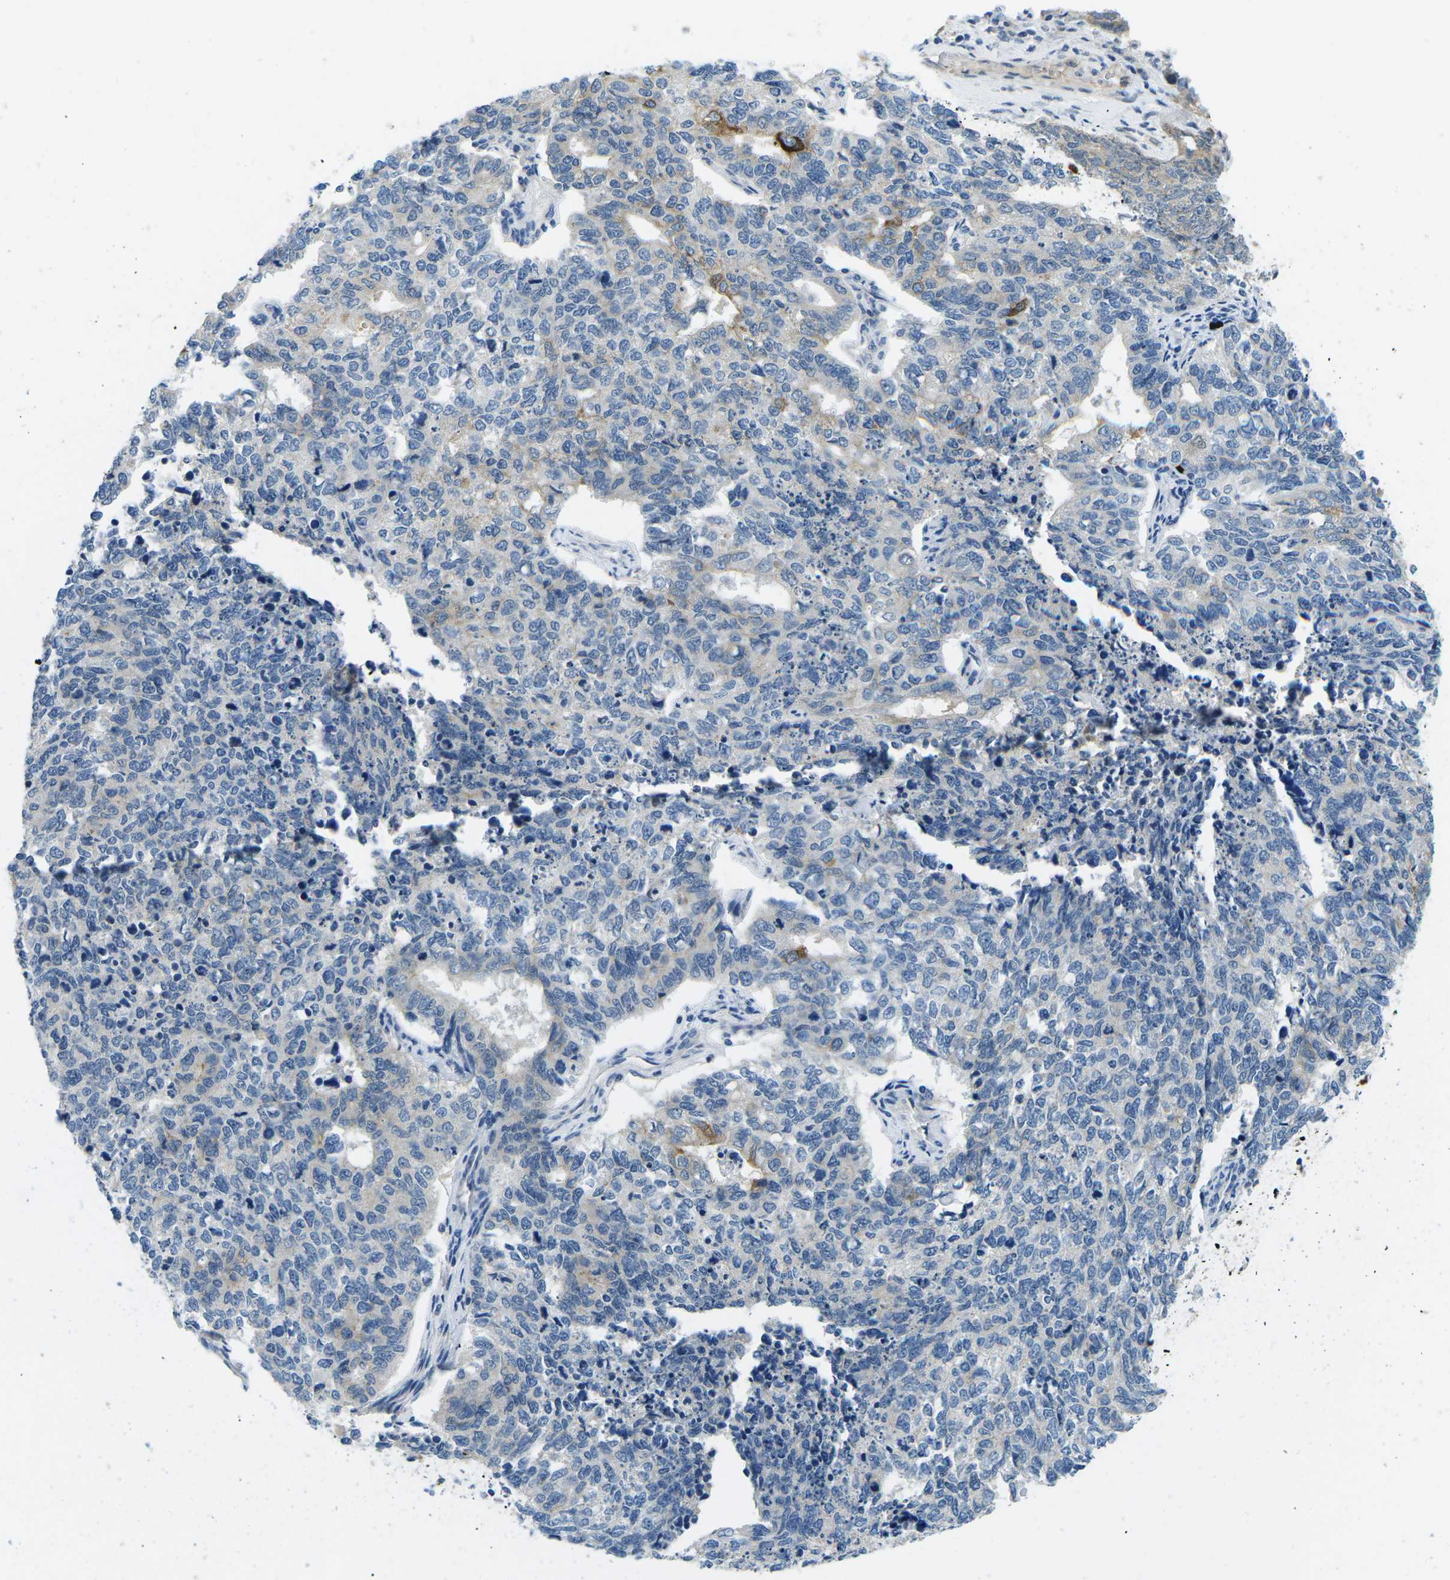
{"staining": {"intensity": "negative", "quantity": "none", "location": "none"}, "tissue": "cervical cancer", "cell_type": "Tumor cells", "image_type": "cancer", "snomed": [{"axis": "morphology", "description": "Squamous cell carcinoma, NOS"}, {"axis": "topography", "description": "Cervix"}], "caption": "Tumor cells show no significant protein positivity in cervical cancer.", "gene": "CTNND1", "patient": {"sex": "female", "age": 63}}